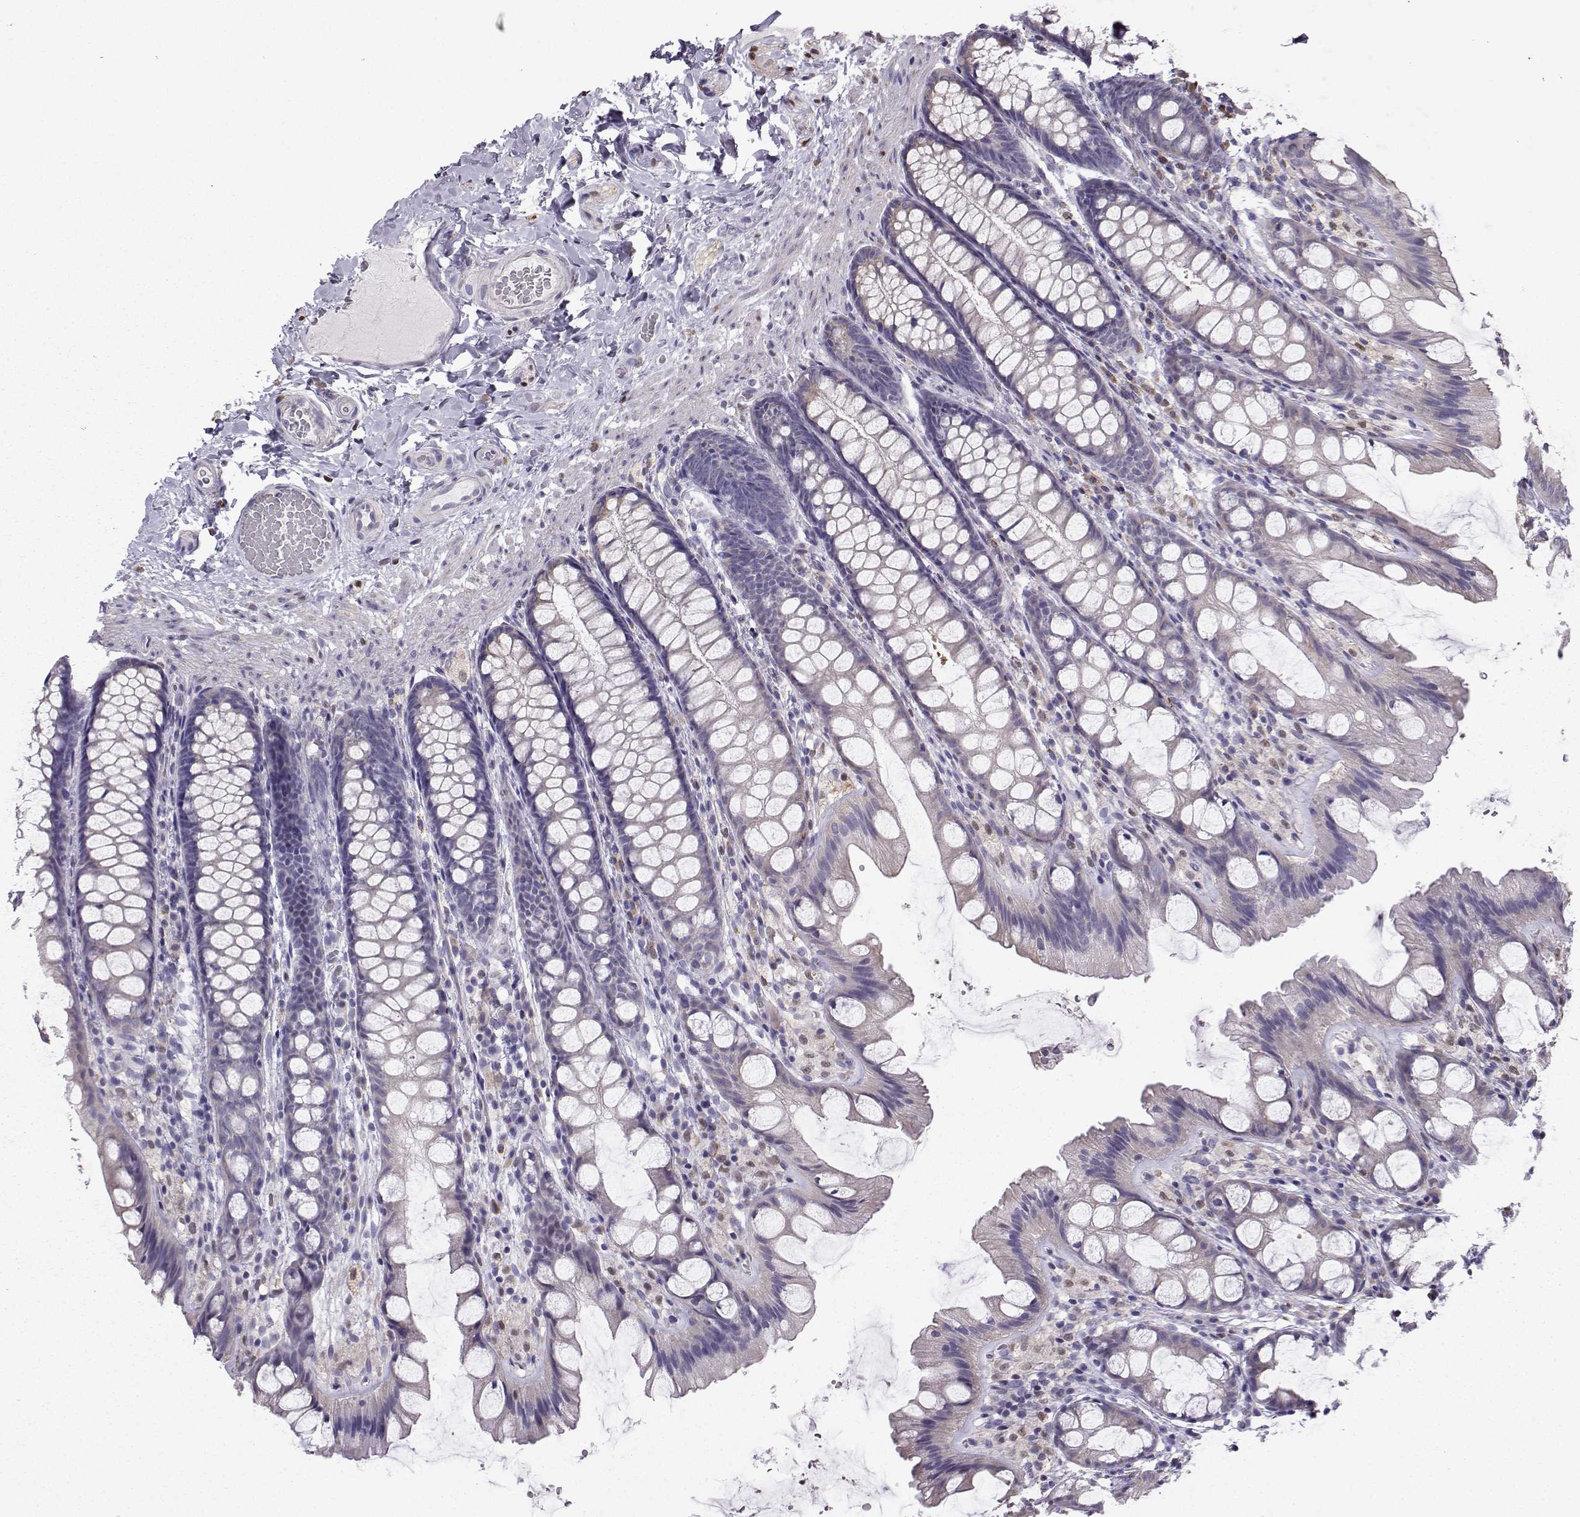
{"staining": {"intensity": "negative", "quantity": "none", "location": "none"}, "tissue": "colon", "cell_type": "Endothelial cells", "image_type": "normal", "snomed": [{"axis": "morphology", "description": "Normal tissue, NOS"}, {"axis": "topography", "description": "Colon"}], "caption": "IHC photomicrograph of unremarkable colon stained for a protein (brown), which shows no expression in endothelial cells.", "gene": "DCLK3", "patient": {"sex": "male", "age": 47}}